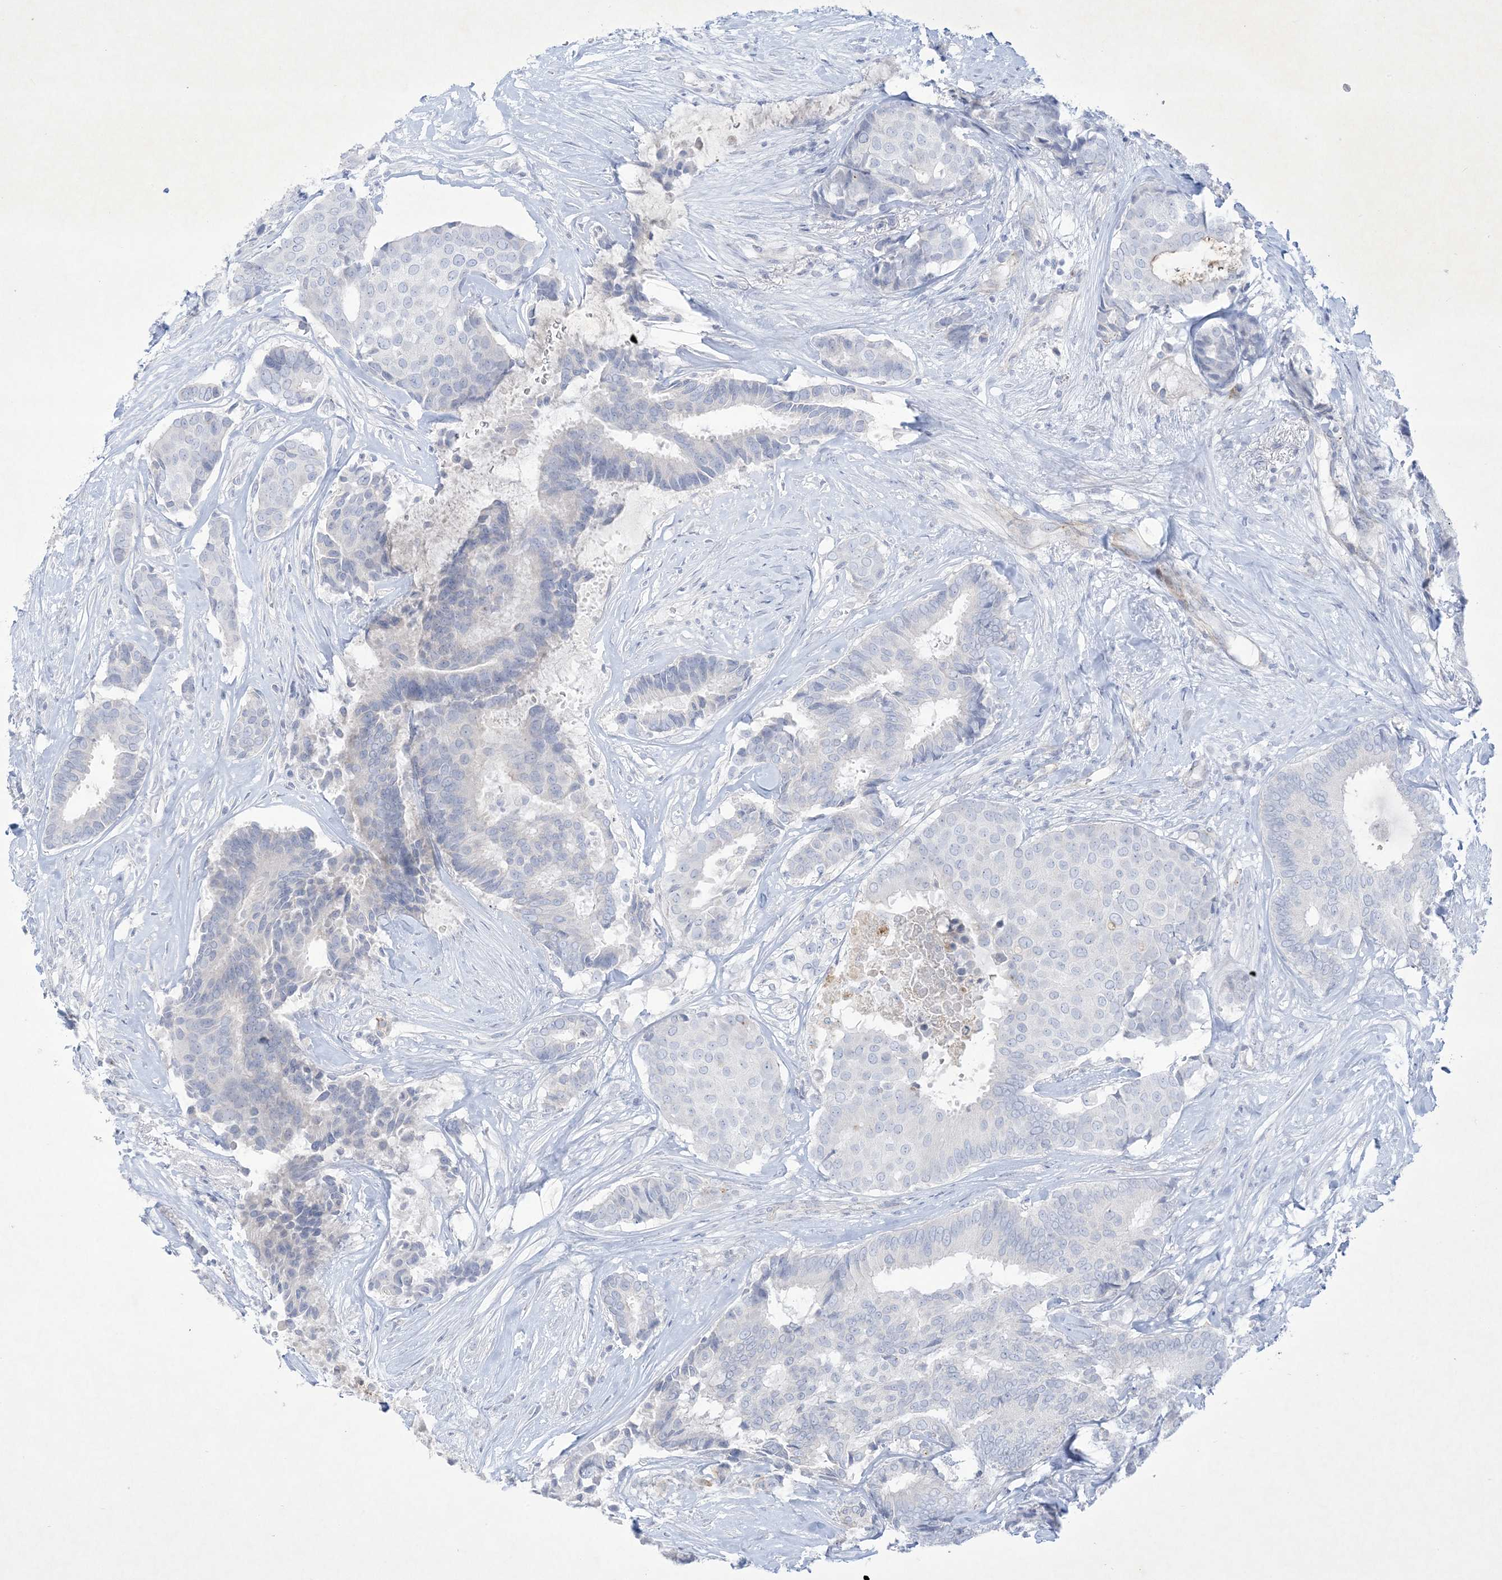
{"staining": {"intensity": "negative", "quantity": "none", "location": "none"}, "tissue": "breast cancer", "cell_type": "Tumor cells", "image_type": "cancer", "snomed": [{"axis": "morphology", "description": "Duct carcinoma"}, {"axis": "topography", "description": "Breast"}], "caption": "The image reveals no significant positivity in tumor cells of breast cancer. The staining is performed using DAB brown chromogen with nuclei counter-stained in using hematoxylin.", "gene": "B3GNT7", "patient": {"sex": "female", "age": 75}}